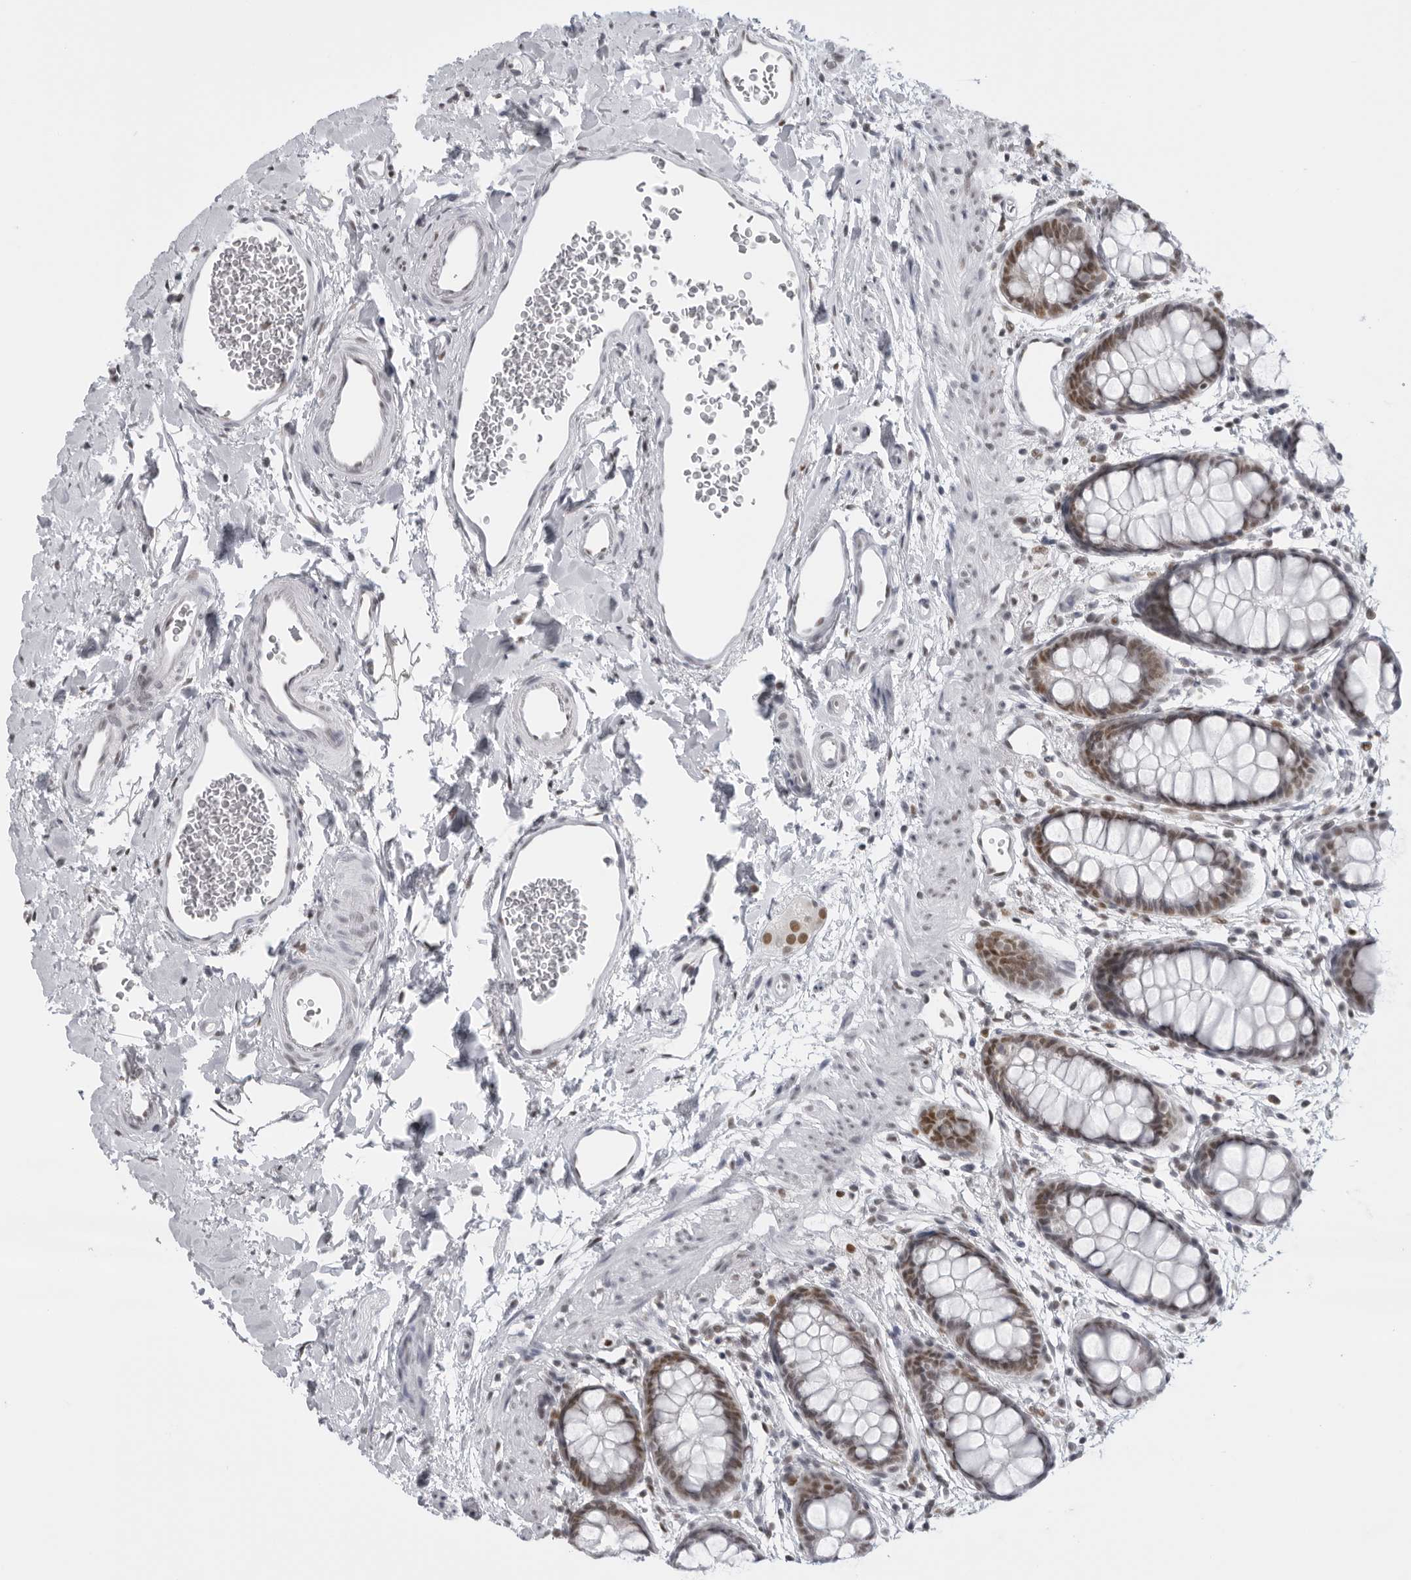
{"staining": {"intensity": "moderate", "quantity": "25%-75%", "location": "nuclear"}, "tissue": "rectum", "cell_type": "Glandular cells", "image_type": "normal", "snomed": [{"axis": "morphology", "description": "Normal tissue, NOS"}, {"axis": "topography", "description": "Rectum"}], "caption": "Human rectum stained with a brown dye reveals moderate nuclear positive staining in about 25%-75% of glandular cells.", "gene": "RPA2", "patient": {"sex": "female", "age": 65}}